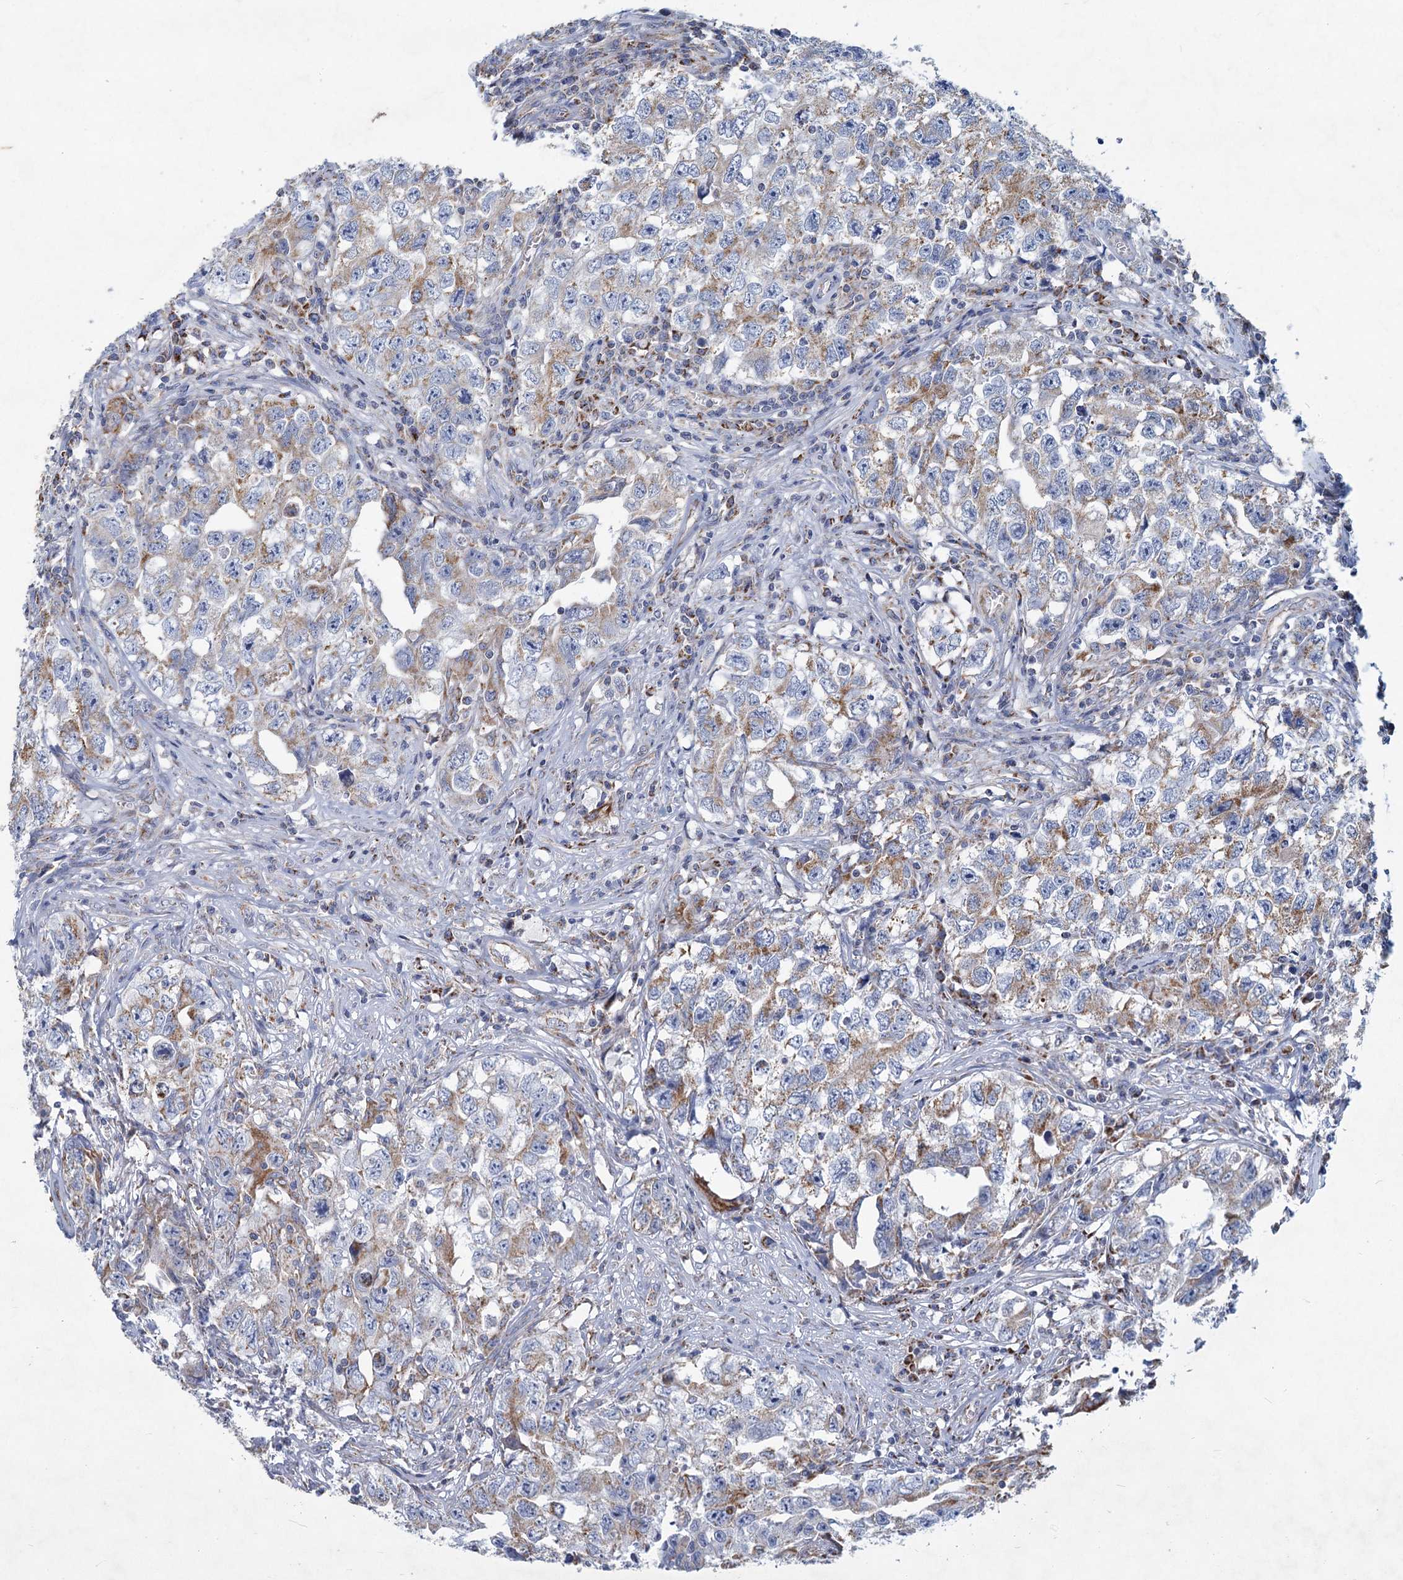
{"staining": {"intensity": "moderate", "quantity": "<25%", "location": "cytoplasmic/membranous"}, "tissue": "testis cancer", "cell_type": "Tumor cells", "image_type": "cancer", "snomed": [{"axis": "morphology", "description": "Seminoma, NOS"}, {"axis": "morphology", "description": "Carcinoma, Embryonal, NOS"}, {"axis": "topography", "description": "Testis"}], "caption": "IHC image of seminoma (testis) stained for a protein (brown), which shows low levels of moderate cytoplasmic/membranous staining in about <25% of tumor cells.", "gene": "NDUFC2", "patient": {"sex": "male", "age": 43}}